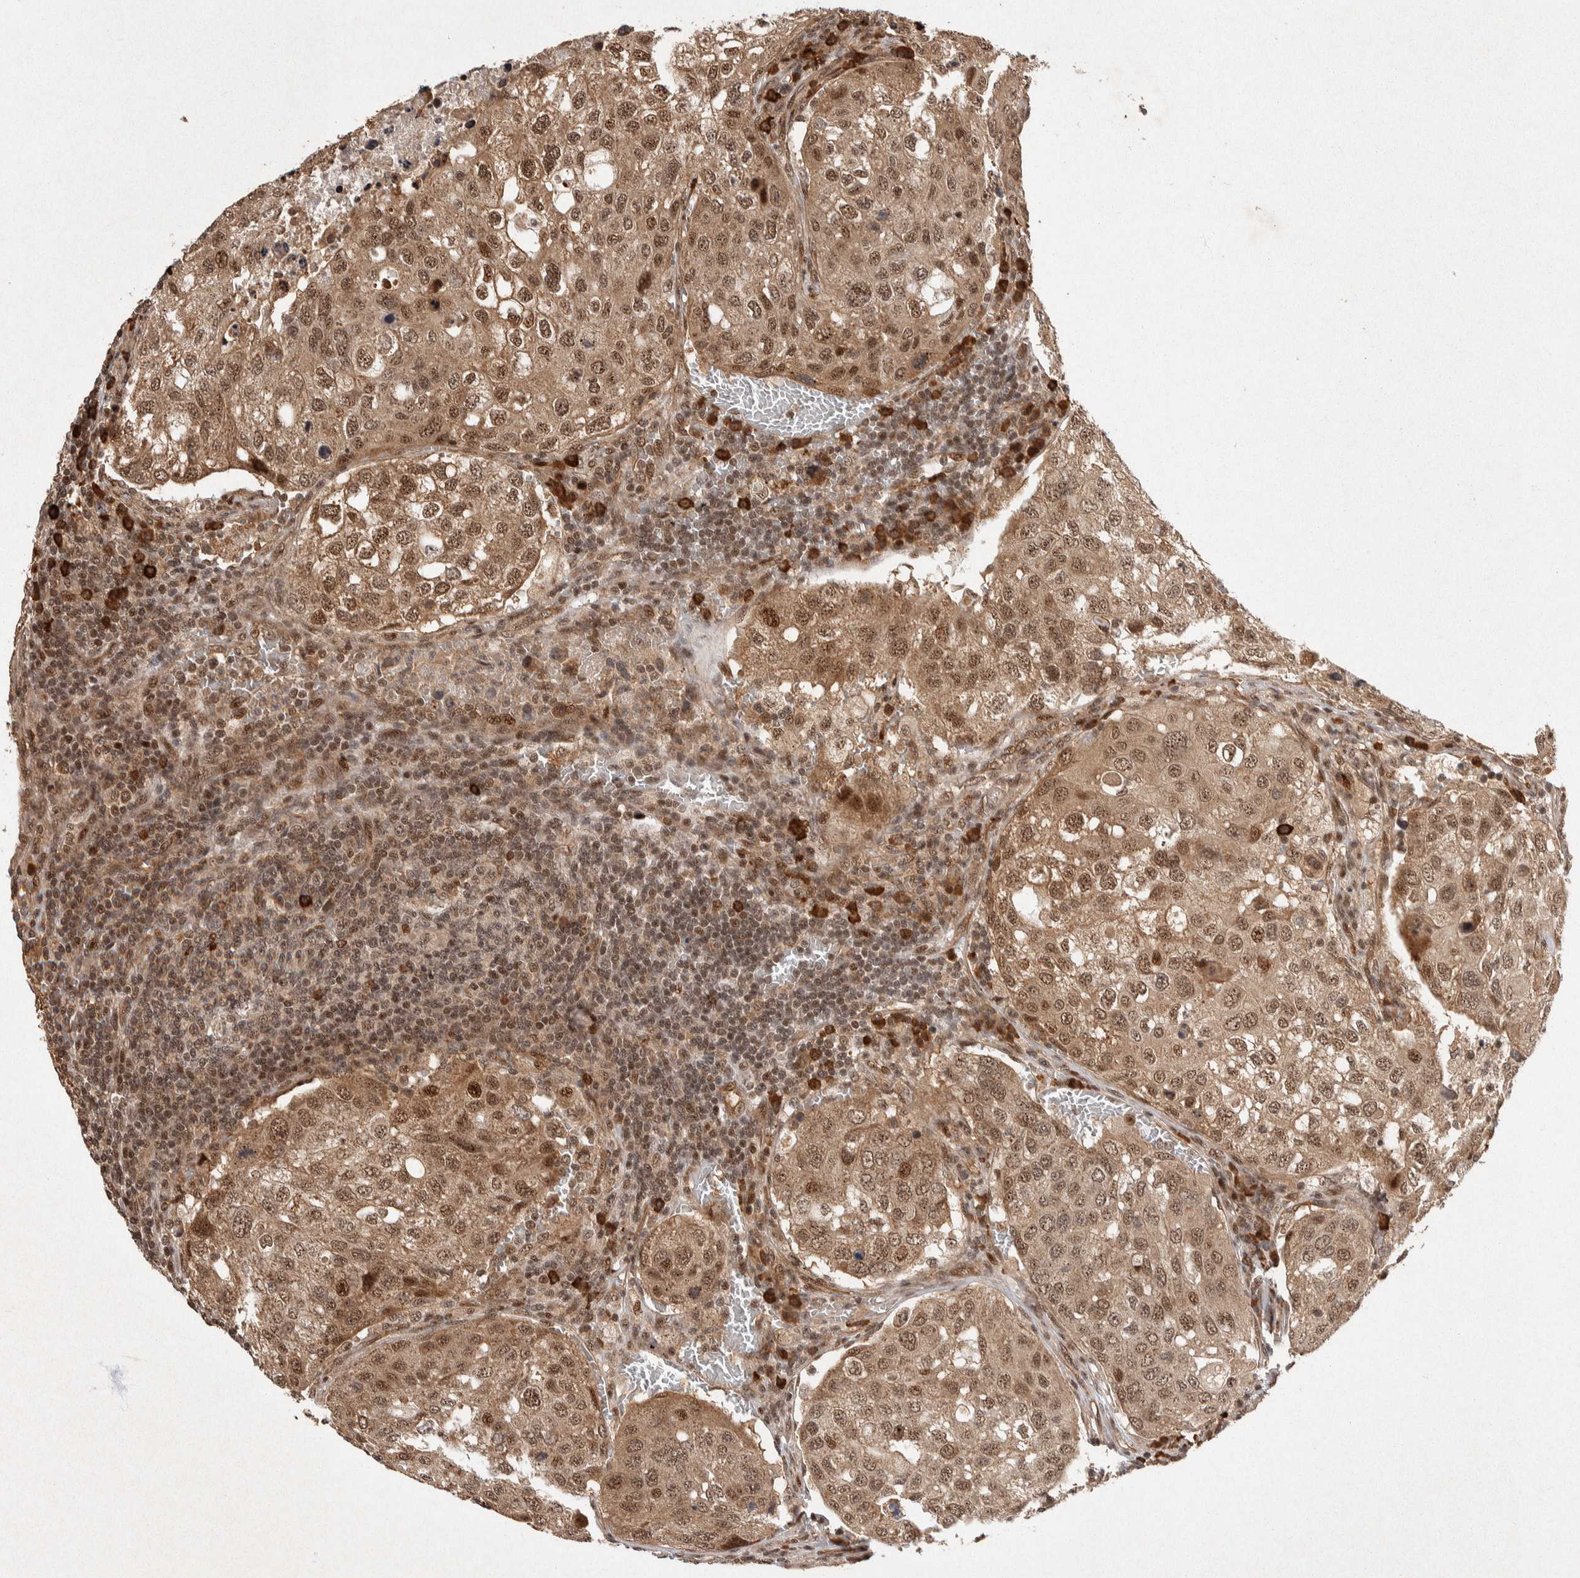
{"staining": {"intensity": "moderate", "quantity": ">75%", "location": "cytoplasmic/membranous,nuclear"}, "tissue": "urothelial cancer", "cell_type": "Tumor cells", "image_type": "cancer", "snomed": [{"axis": "morphology", "description": "Urothelial carcinoma, High grade"}, {"axis": "topography", "description": "Lymph node"}, {"axis": "topography", "description": "Urinary bladder"}], "caption": "High-power microscopy captured an immunohistochemistry micrograph of urothelial cancer, revealing moderate cytoplasmic/membranous and nuclear staining in about >75% of tumor cells.", "gene": "TOR1B", "patient": {"sex": "male", "age": 51}}